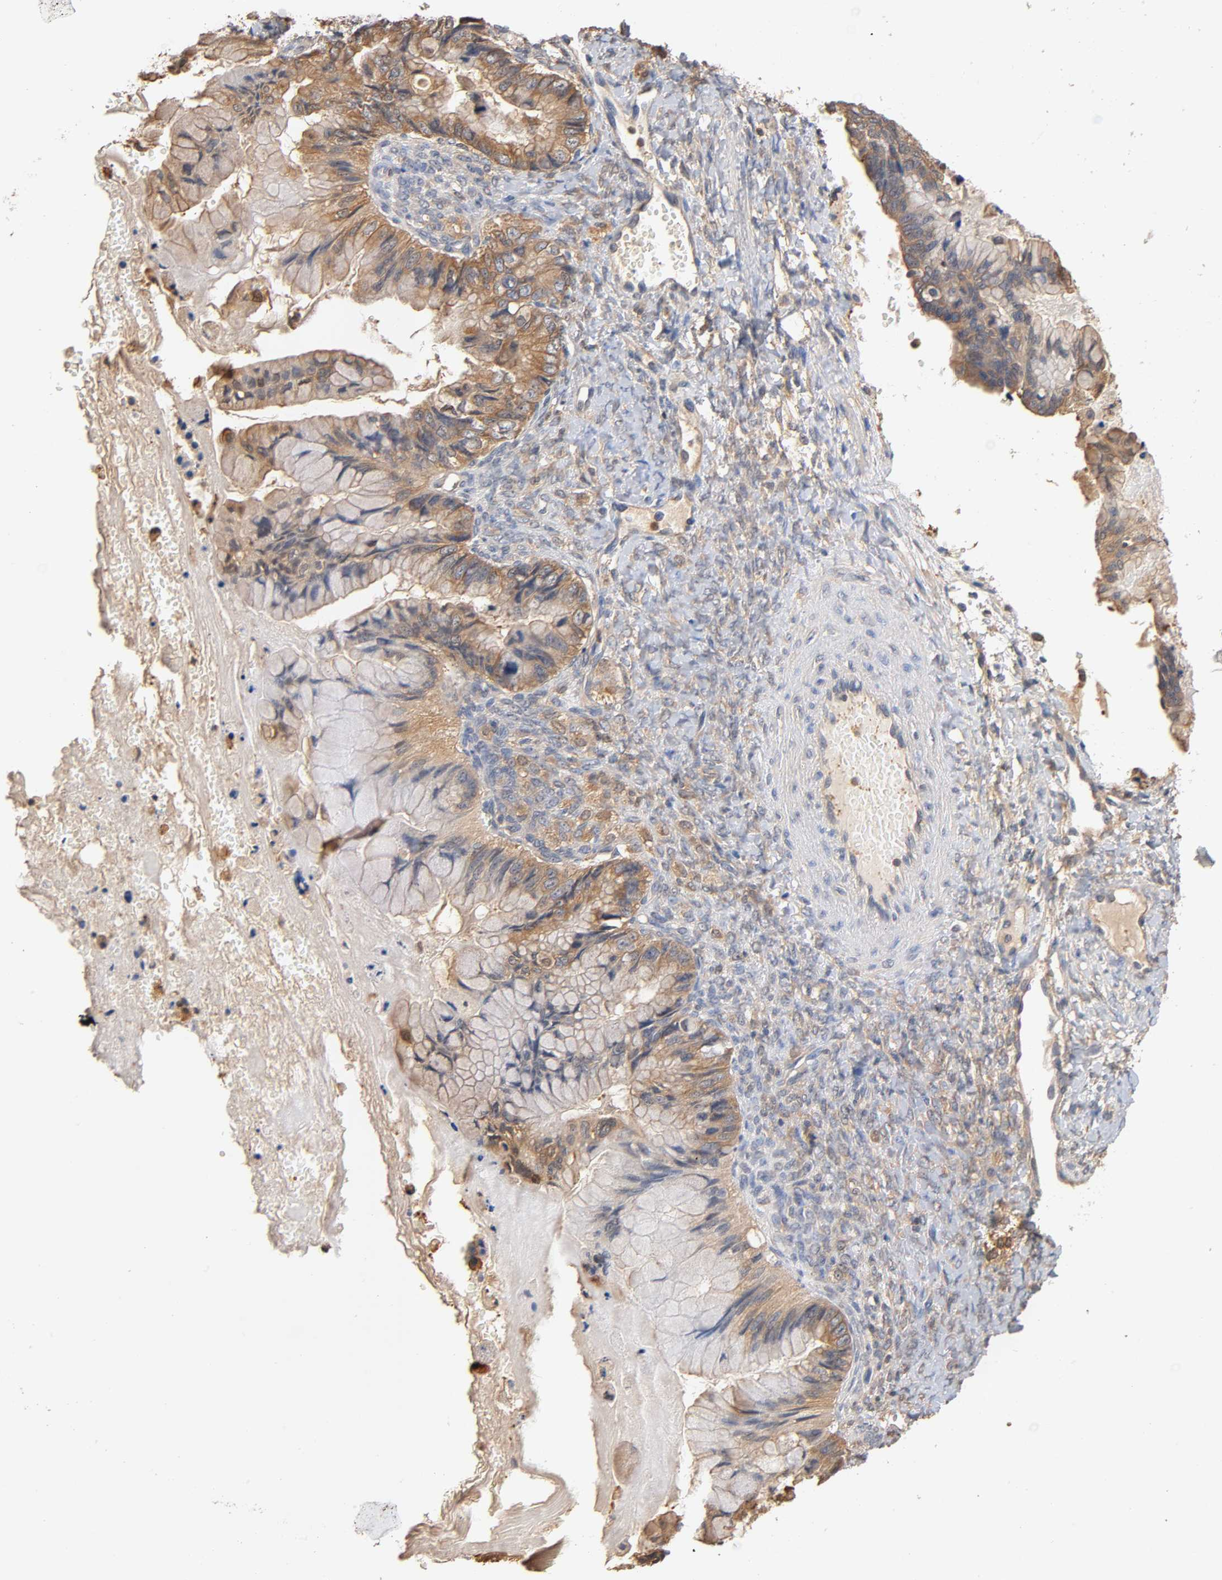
{"staining": {"intensity": "weak", "quantity": ">75%", "location": "cytoplasmic/membranous"}, "tissue": "ovarian cancer", "cell_type": "Tumor cells", "image_type": "cancer", "snomed": [{"axis": "morphology", "description": "Cystadenocarcinoma, mucinous, NOS"}, {"axis": "topography", "description": "Ovary"}], "caption": "High-magnification brightfield microscopy of ovarian cancer (mucinous cystadenocarcinoma) stained with DAB (brown) and counterstained with hematoxylin (blue). tumor cells exhibit weak cytoplasmic/membranous positivity is identified in approximately>75% of cells.", "gene": "ALDOA", "patient": {"sex": "female", "age": 36}}